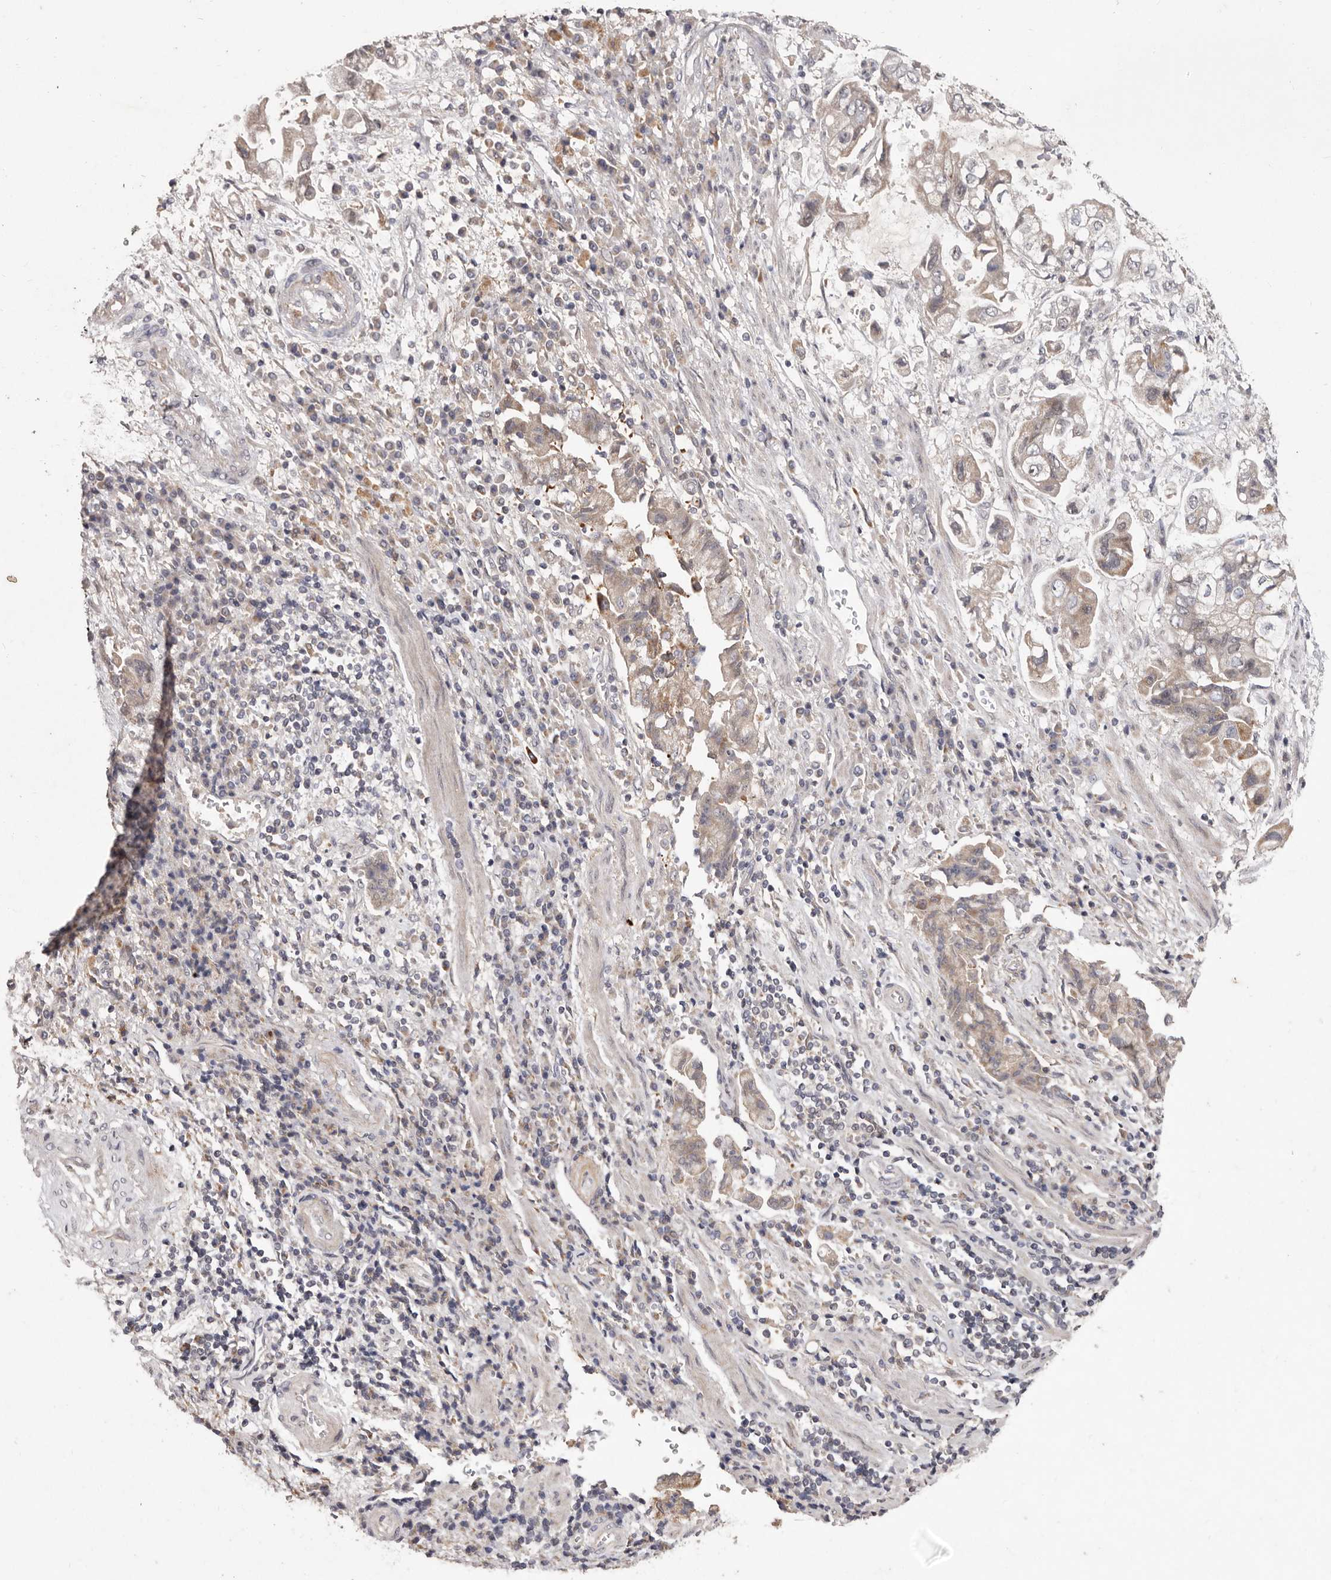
{"staining": {"intensity": "weak", "quantity": ">75%", "location": "cytoplasmic/membranous"}, "tissue": "stomach cancer", "cell_type": "Tumor cells", "image_type": "cancer", "snomed": [{"axis": "morphology", "description": "Adenocarcinoma, NOS"}, {"axis": "topography", "description": "Stomach"}], "caption": "Immunohistochemistry (DAB) staining of stomach cancer exhibits weak cytoplasmic/membranous protein staining in about >75% of tumor cells. (DAB (3,3'-diaminobenzidine) IHC, brown staining for protein, blue staining for nuclei).", "gene": "FLAD1", "patient": {"sex": "male", "age": 62}}